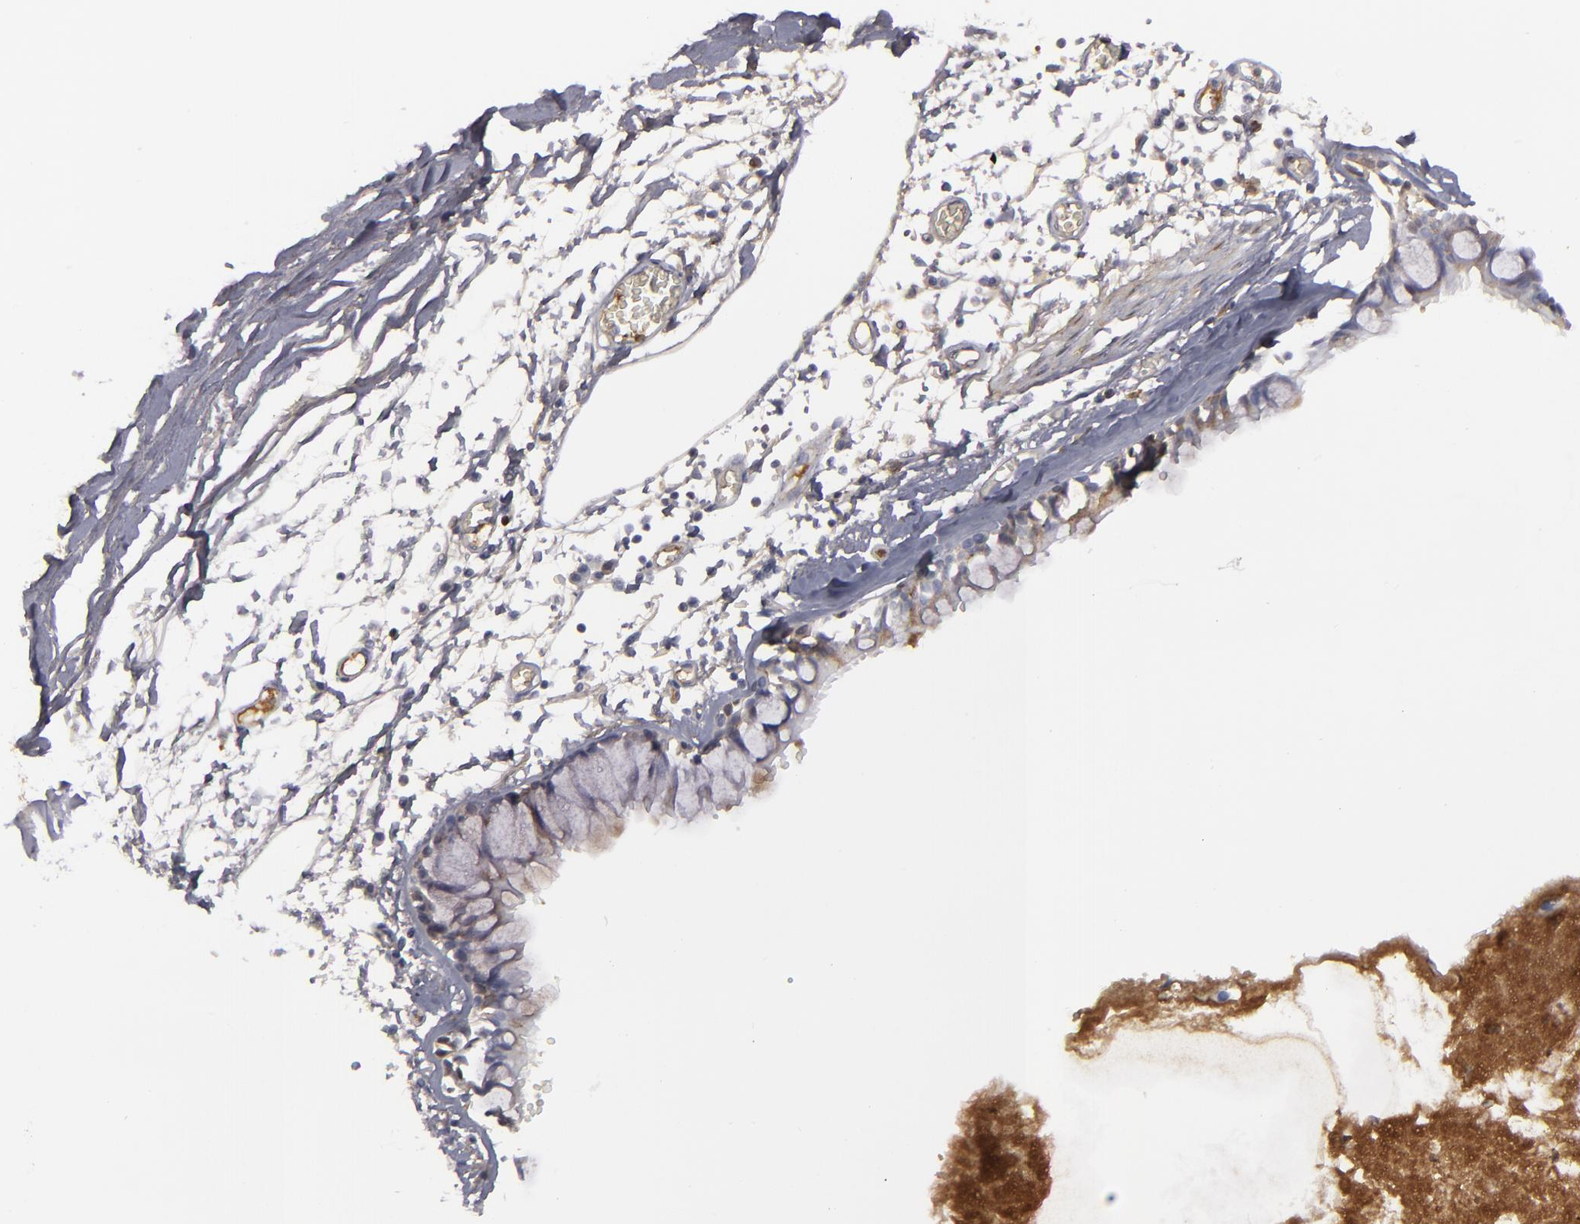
{"staining": {"intensity": "moderate", "quantity": "25%-75%", "location": "cytoplasmic/membranous"}, "tissue": "adipose tissue", "cell_type": "Adipocytes", "image_type": "normal", "snomed": [{"axis": "morphology", "description": "Normal tissue, NOS"}, {"axis": "topography", "description": "Bronchus"}, {"axis": "topography", "description": "Lung"}], "caption": "Immunohistochemical staining of benign human adipose tissue displays moderate cytoplasmic/membranous protein expression in approximately 25%-75% of adipocytes. Nuclei are stained in blue.", "gene": "LRG1", "patient": {"sex": "female", "age": 56}}